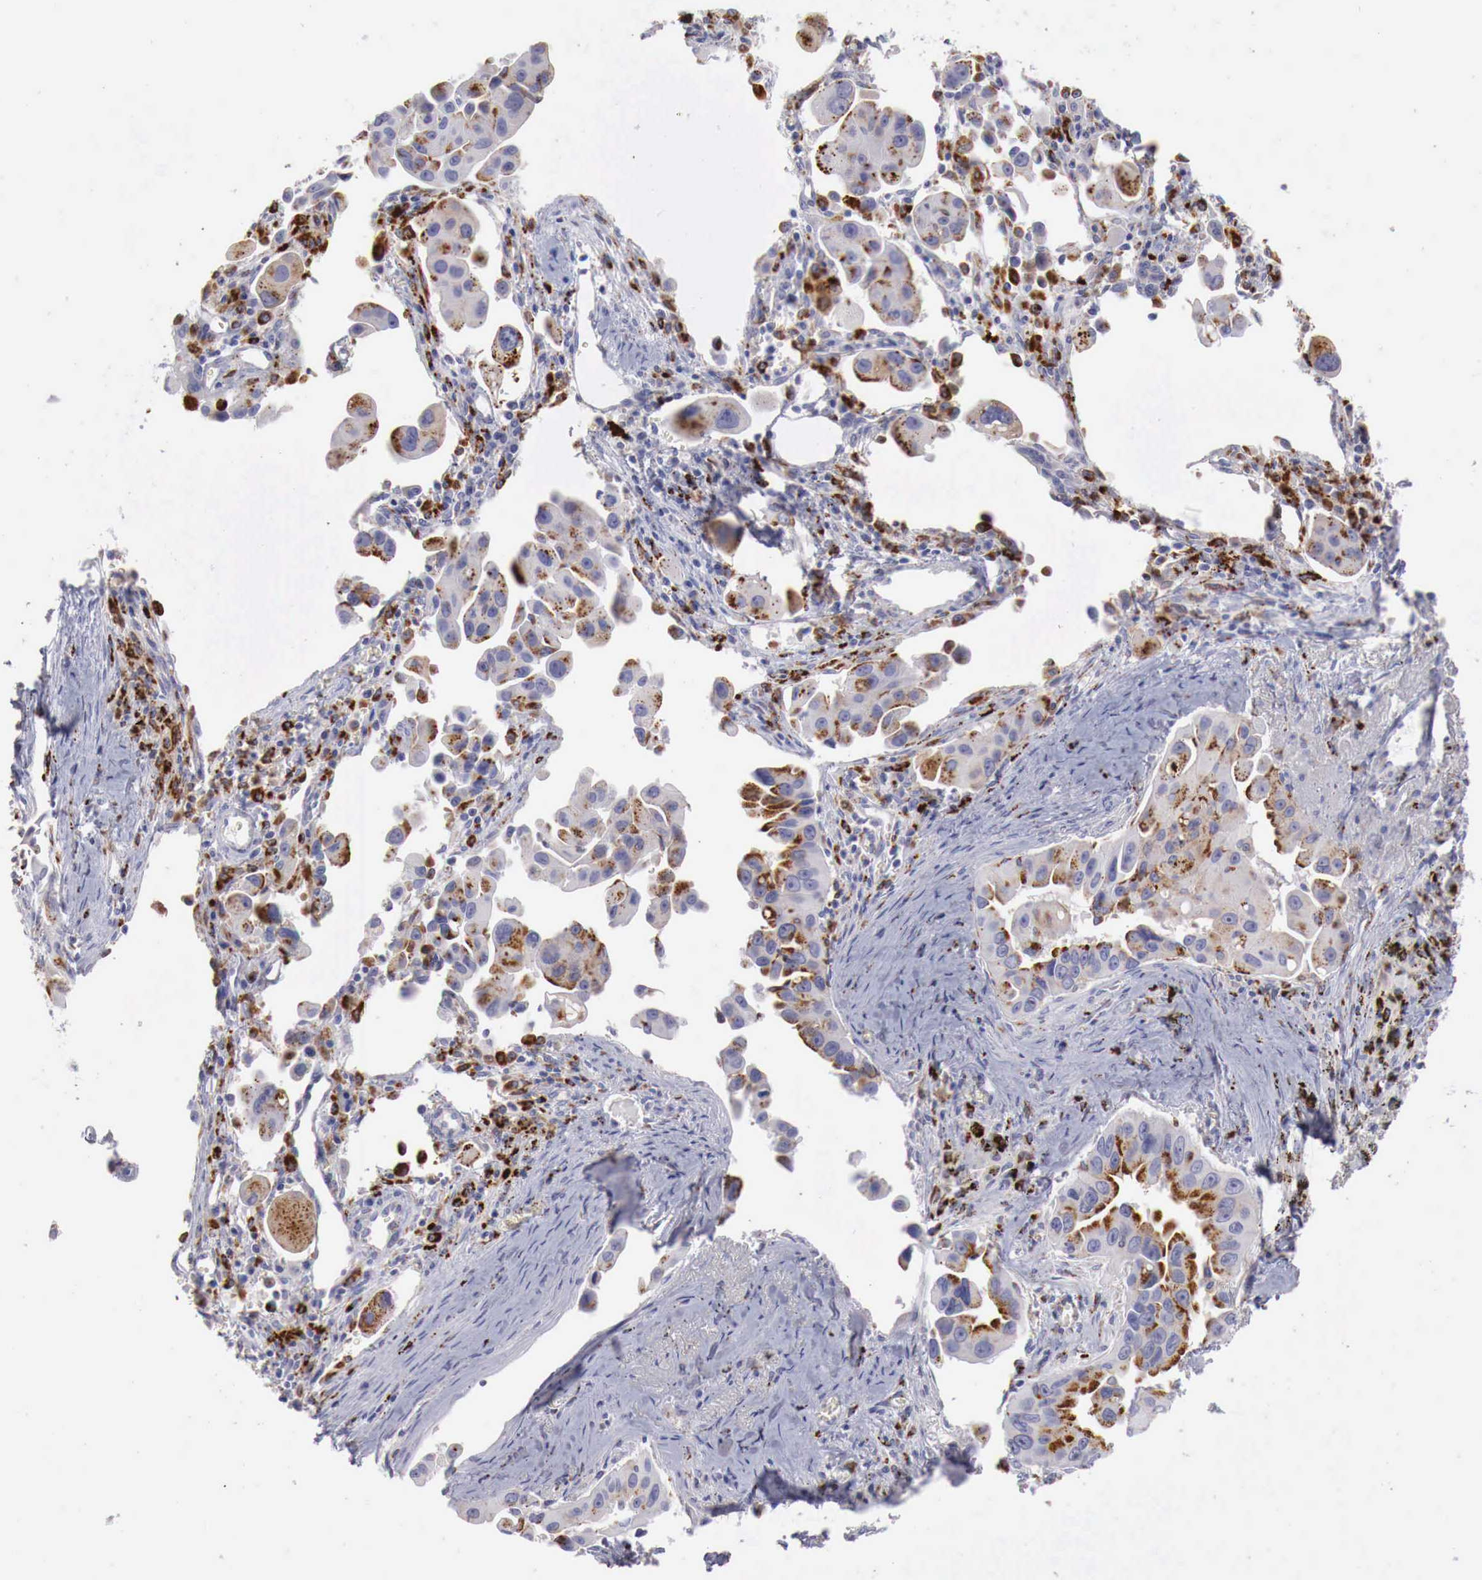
{"staining": {"intensity": "moderate", "quantity": ">75%", "location": "cytoplasmic/membranous"}, "tissue": "lung cancer", "cell_type": "Tumor cells", "image_type": "cancer", "snomed": [{"axis": "morphology", "description": "Adenocarcinoma, NOS"}, {"axis": "topography", "description": "Lung"}], "caption": "A brown stain shows moderate cytoplasmic/membranous expression of a protein in lung cancer tumor cells.", "gene": "GLA", "patient": {"sex": "male", "age": 68}}